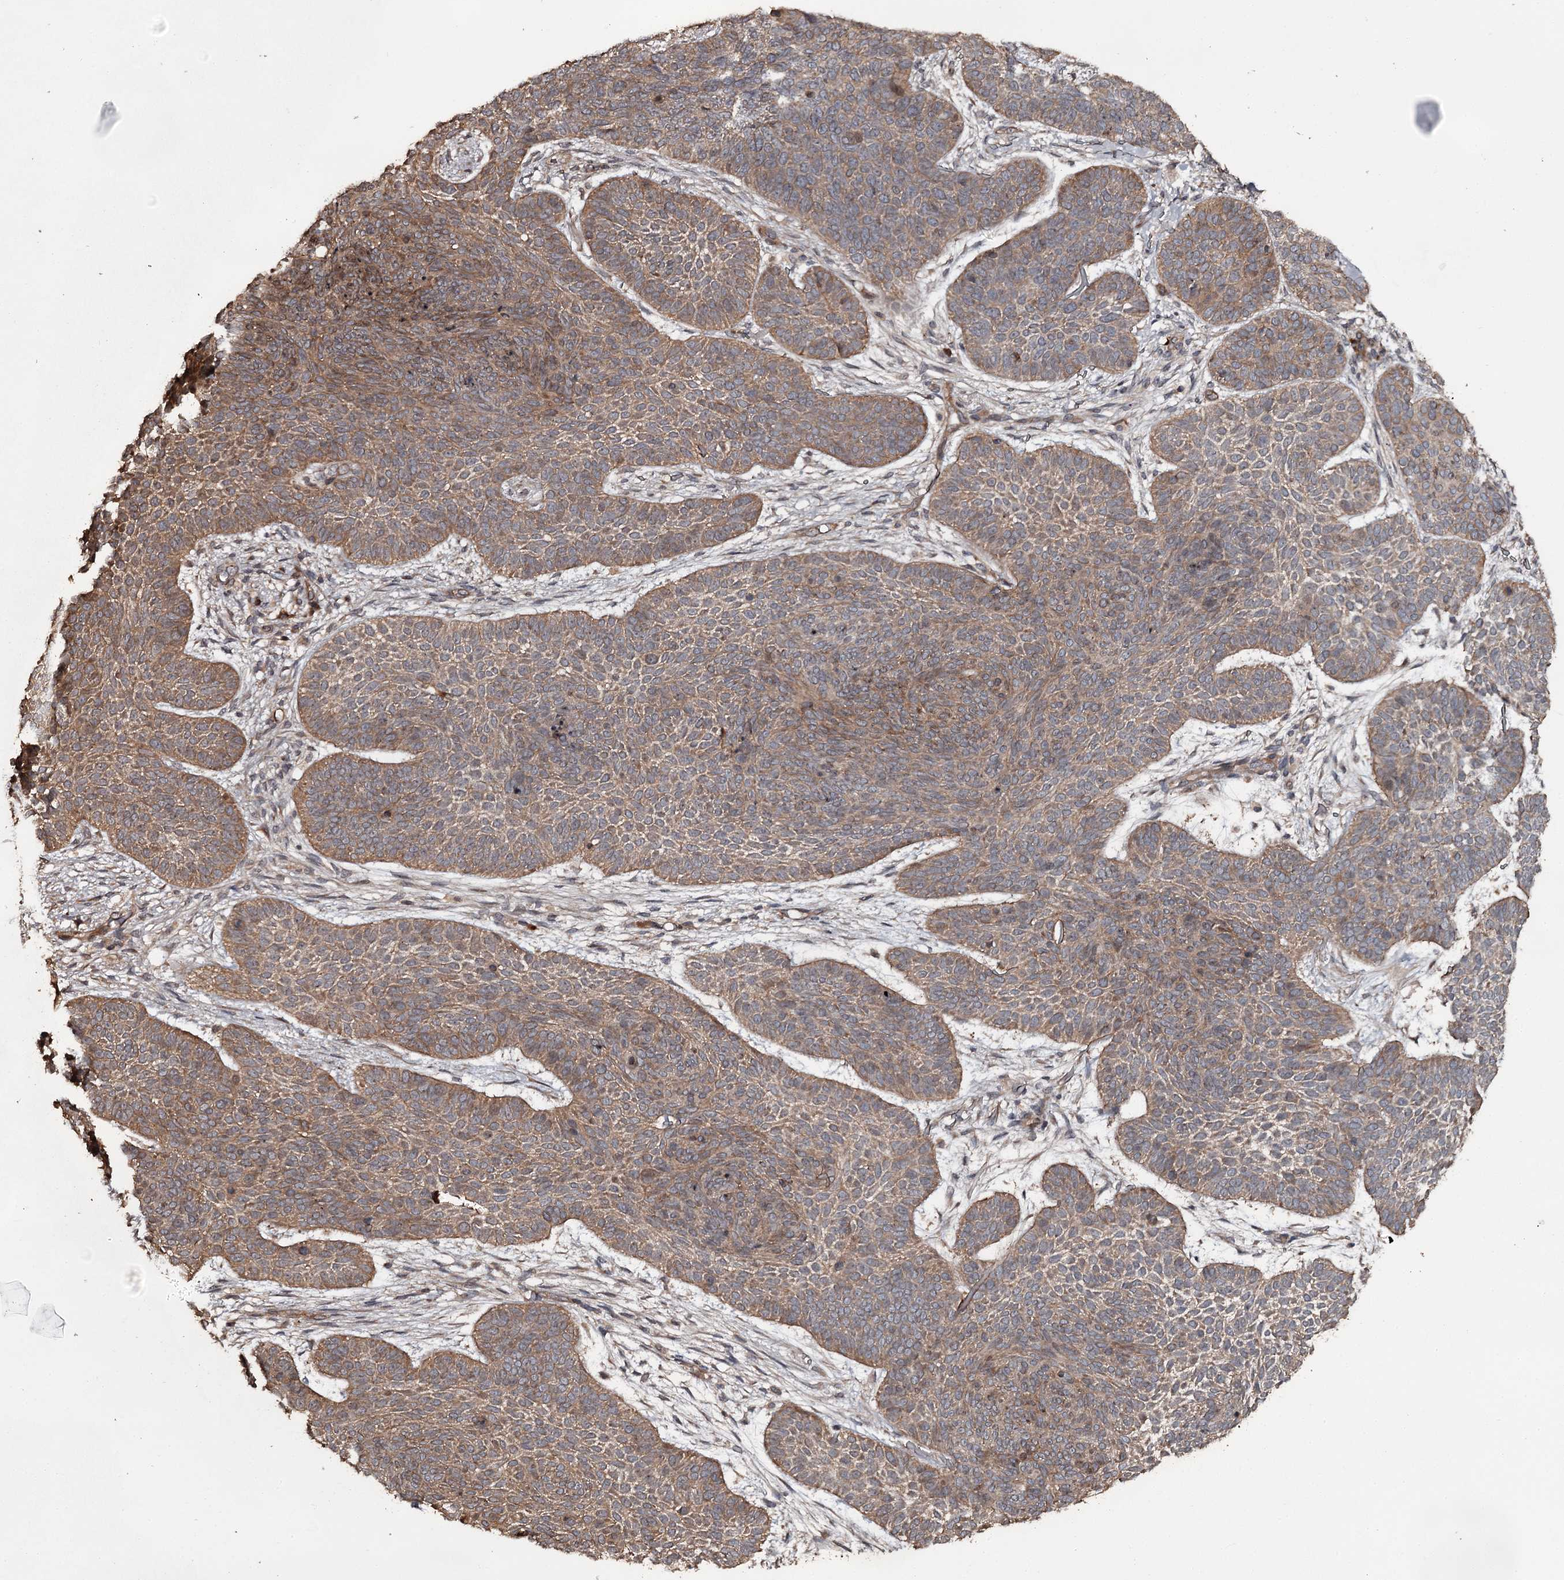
{"staining": {"intensity": "moderate", "quantity": ">75%", "location": "cytoplasmic/membranous"}, "tissue": "skin cancer", "cell_type": "Tumor cells", "image_type": "cancer", "snomed": [{"axis": "morphology", "description": "Basal cell carcinoma"}, {"axis": "topography", "description": "Skin"}], "caption": "Basal cell carcinoma (skin) was stained to show a protein in brown. There is medium levels of moderate cytoplasmic/membranous expression in approximately >75% of tumor cells. Nuclei are stained in blue.", "gene": "RAB21", "patient": {"sex": "male", "age": 85}}